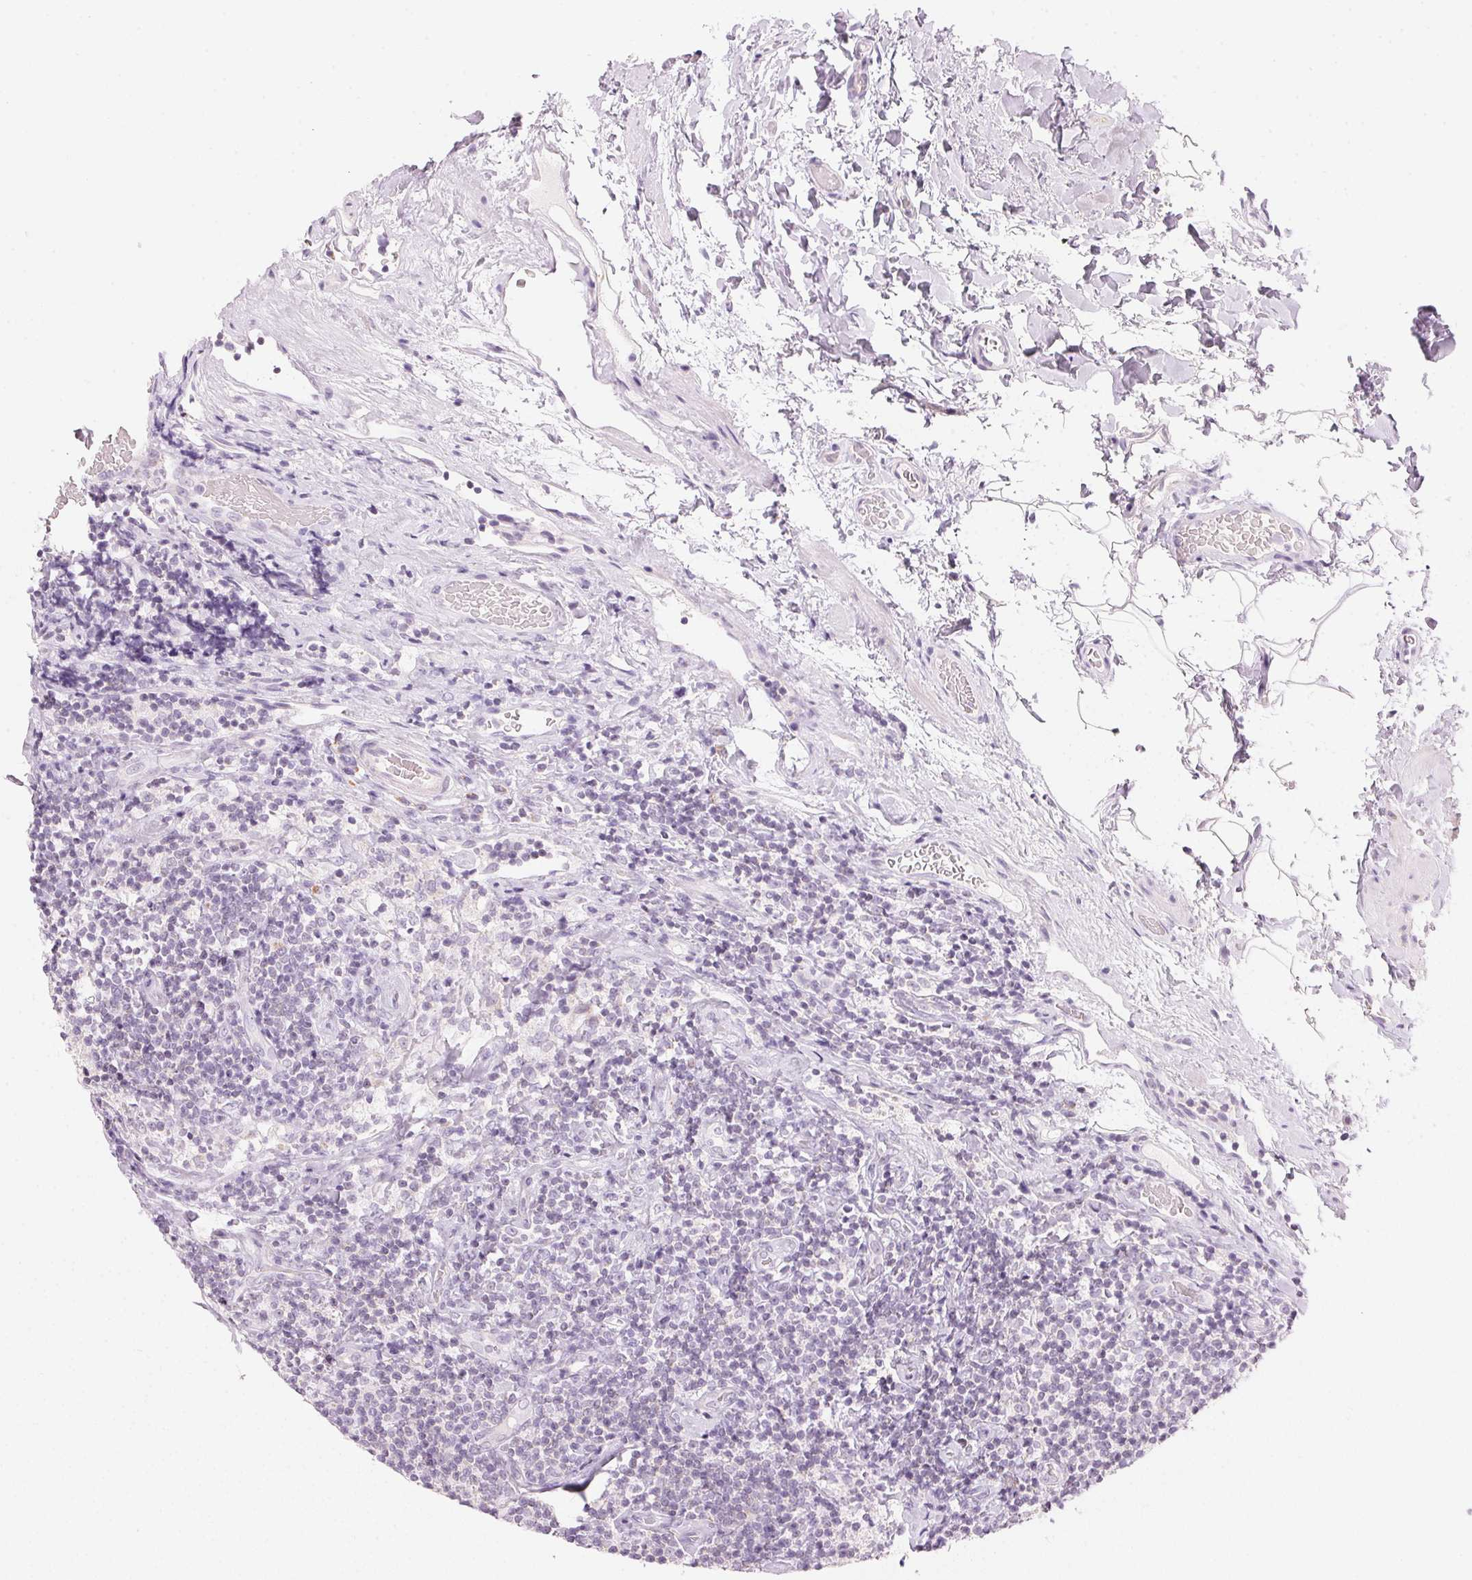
{"staining": {"intensity": "negative", "quantity": "none", "location": "none"}, "tissue": "lymphoma", "cell_type": "Tumor cells", "image_type": "cancer", "snomed": [{"axis": "morphology", "description": "Malignant lymphoma, non-Hodgkin's type, Low grade"}, {"axis": "topography", "description": "Lymph node"}], "caption": "Human malignant lymphoma, non-Hodgkin's type (low-grade) stained for a protein using immunohistochemistry (IHC) reveals no positivity in tumor cells.", "gene": "HOXB13", "patient": {"sex": "male", "age": 81}}